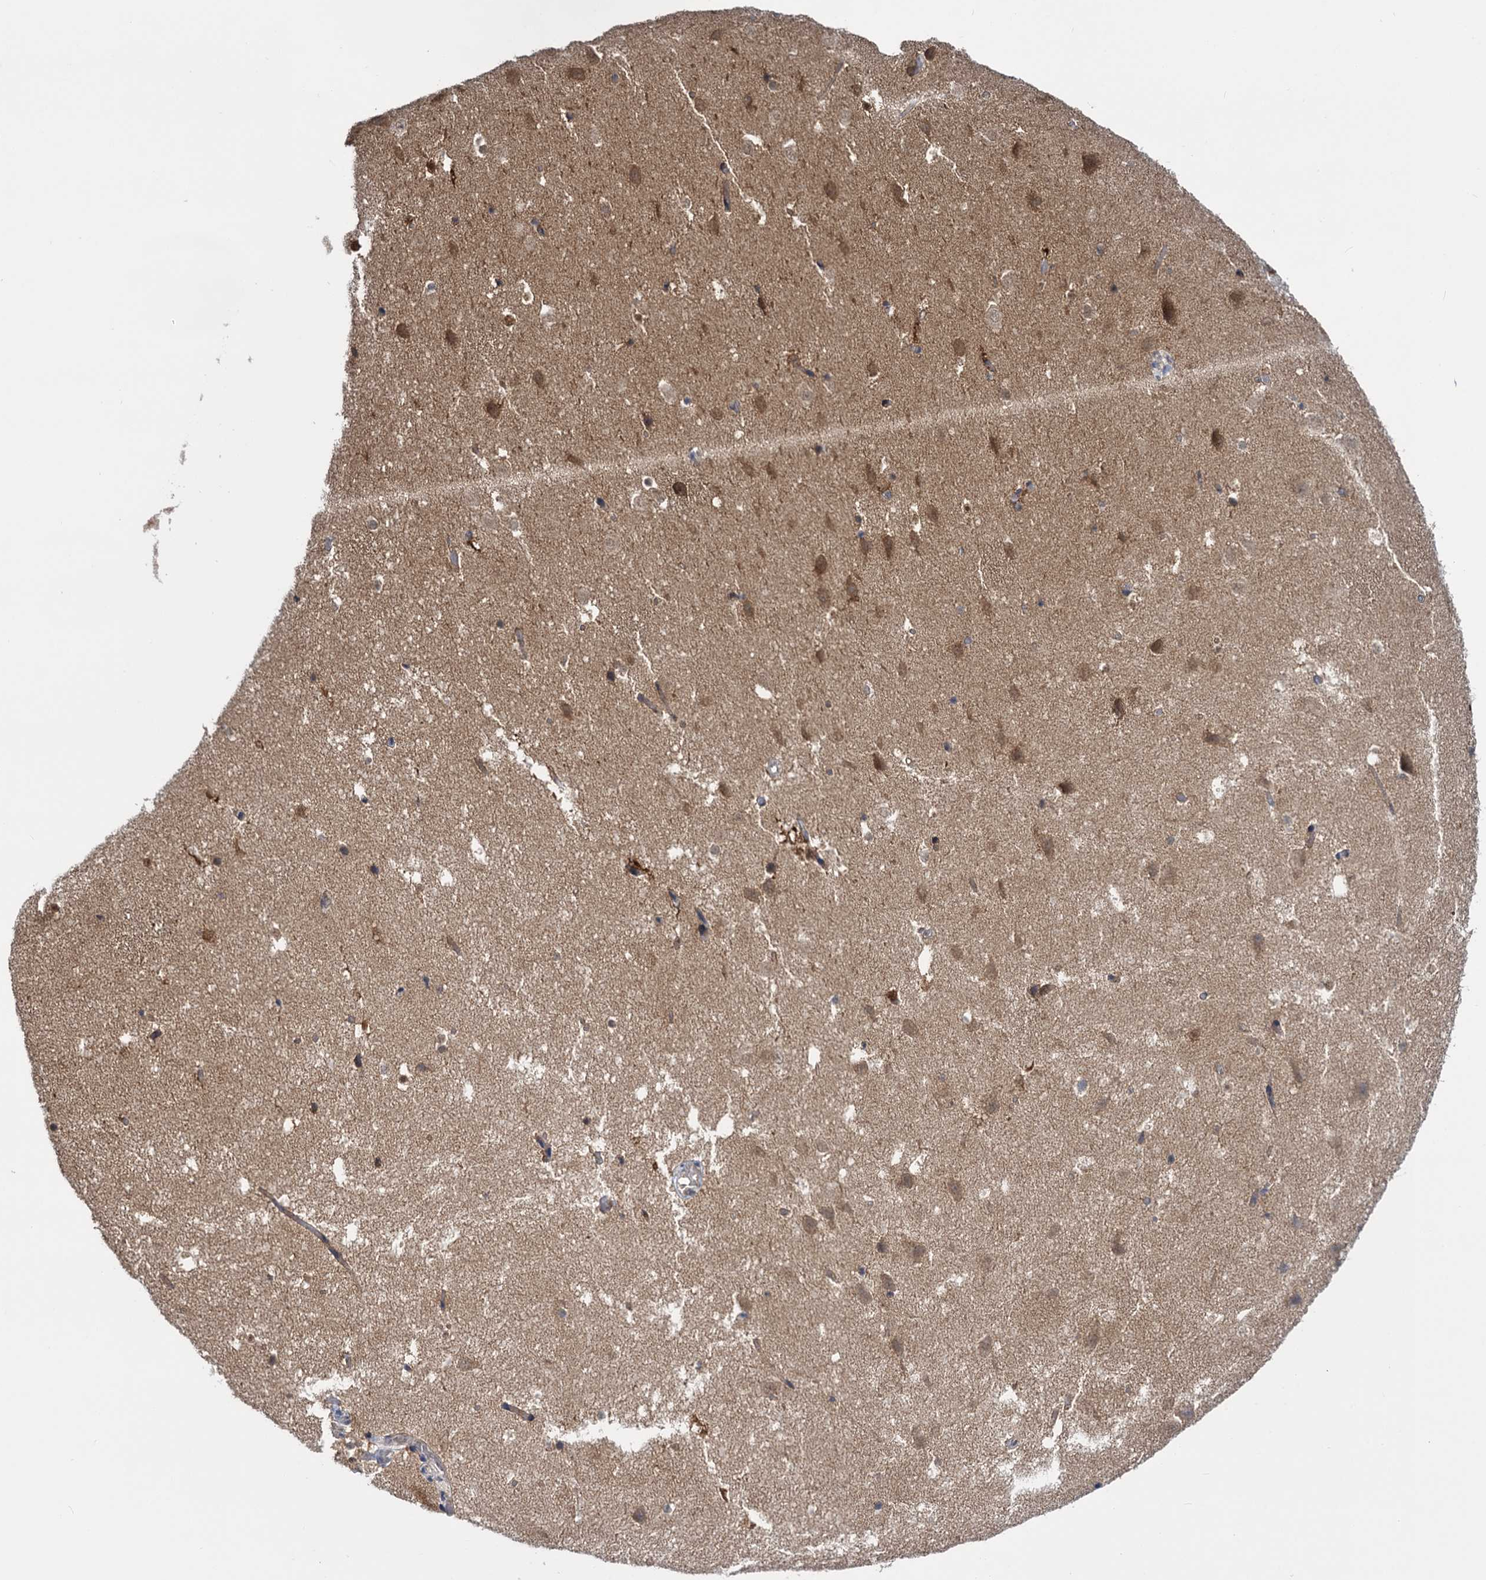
{"staining": {"intensity": "moderate", "quantity": ">75%", "location": "cytoplasmic/membranous"}, "tissue": "hippocampus", "cell_type": "Glial cells", "image_type": "normal", "snomed": [{"axis": "morphology", "description": "Normal tissue, NOS"}, {"axis": "topography", "description": "Hippocampus"}], "caption": "A medium amount of moderate cytoplasmic/membranous expression is present in approximately >75% of glial cells in normal hippocampus.", "gene": "GLO1", "patient": {"sex": "female", "age": 52}}